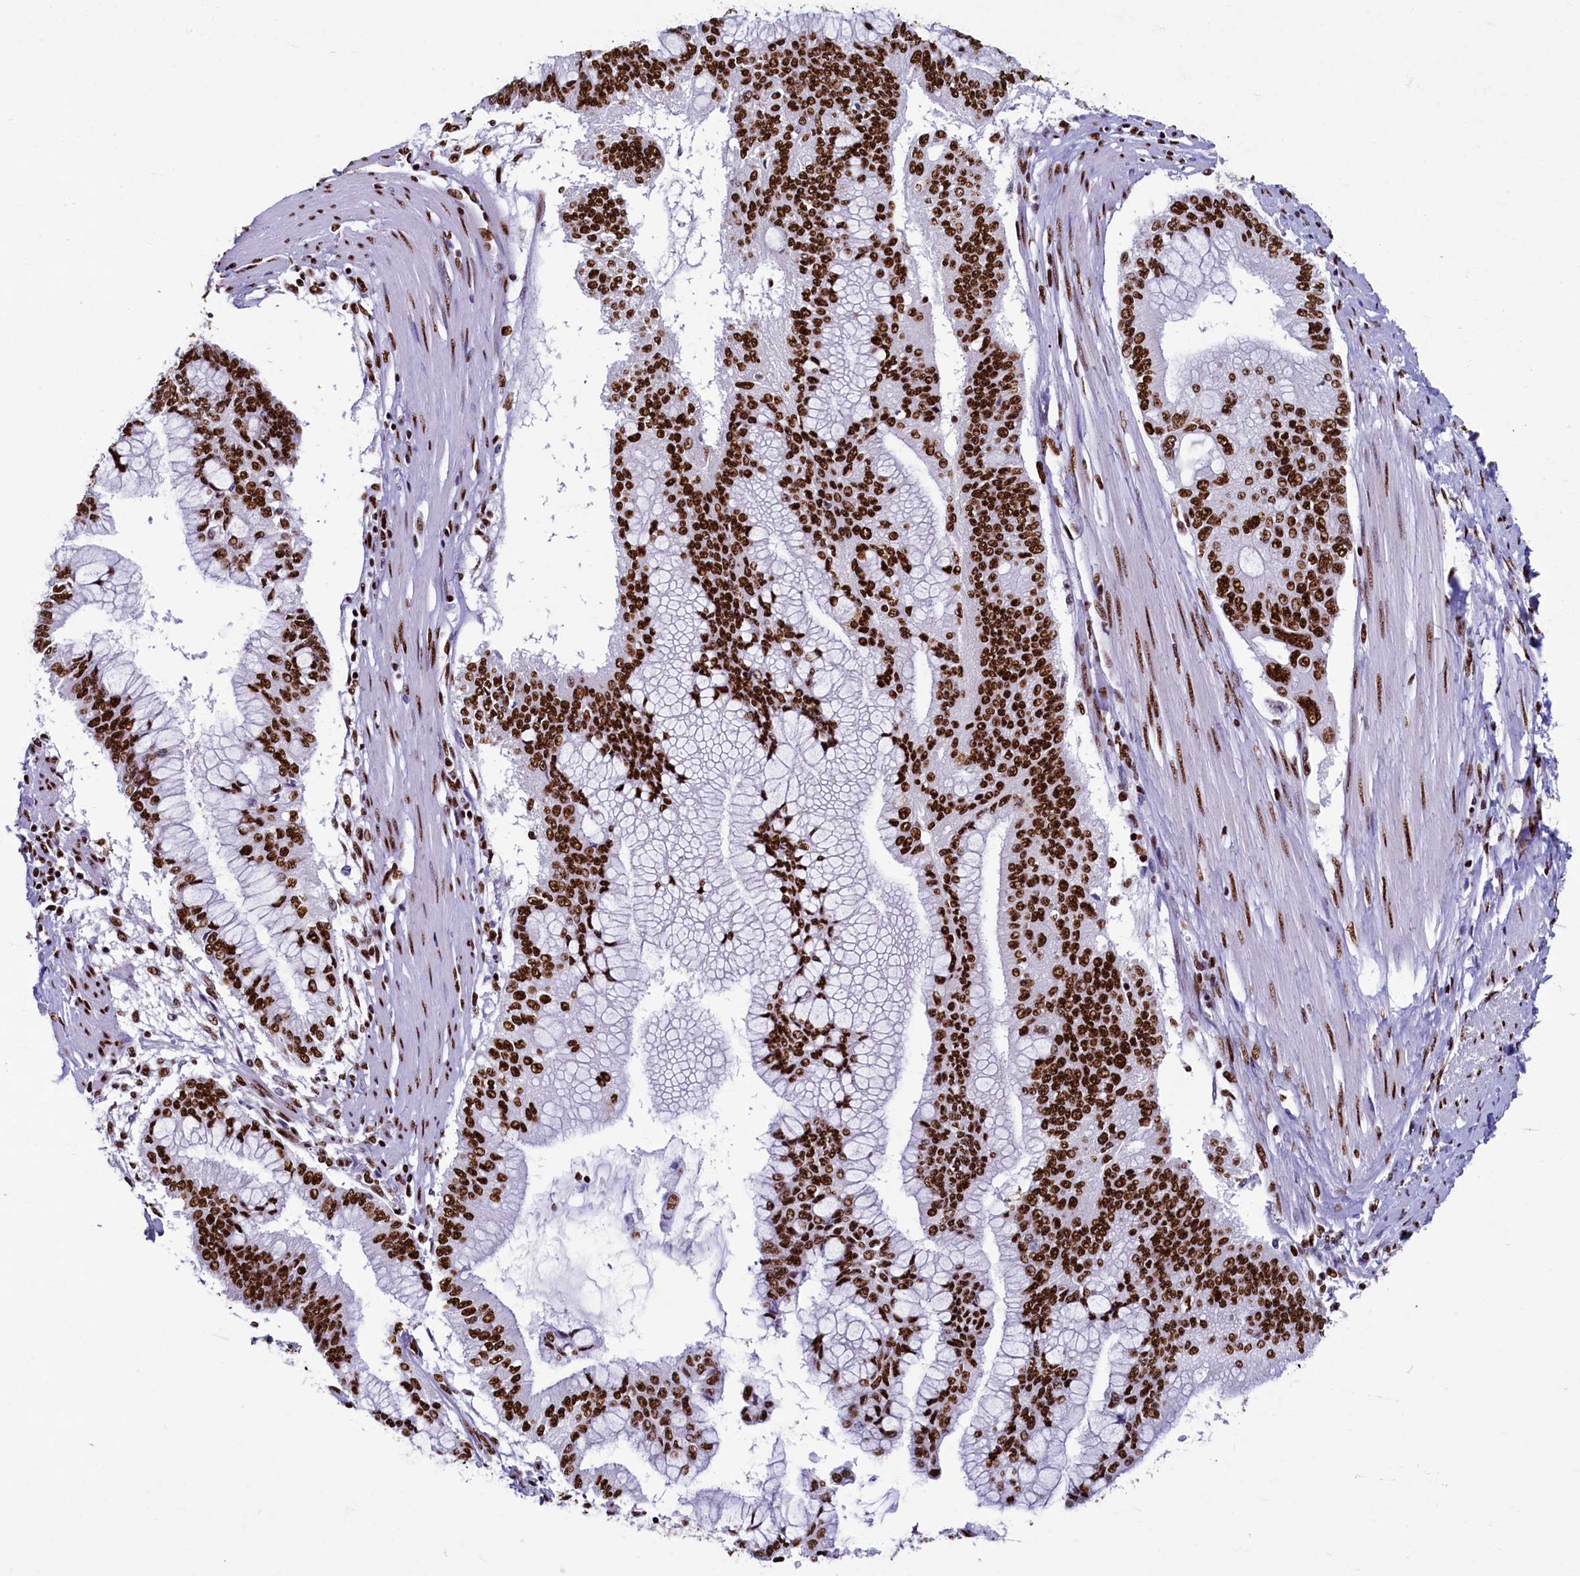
{"staining": {"intensity": "strong", "quantity": ">75%", "location": "nuclear"}, "tissue": "pancreatic cancer", "cell_type": "Tumor cells", "image_type": "cancer", "snomed": [{"axis": "morphology", "description": "Adenocarcinoma, NOS"}, {"axis": "topography", "description": "Pancreas"}], "caption": "Immunohistochemistry (IHC) (DAB) staining of pancreatic adenocarcinoma demonstrates strong nuclear protein positivity in approximately >75% of tumor cells. (brown staining indicates protein expression, while blue staining denotes nuclei).", "gene": "SRRM2", "patient": {"sex": "male", "age": 46}}